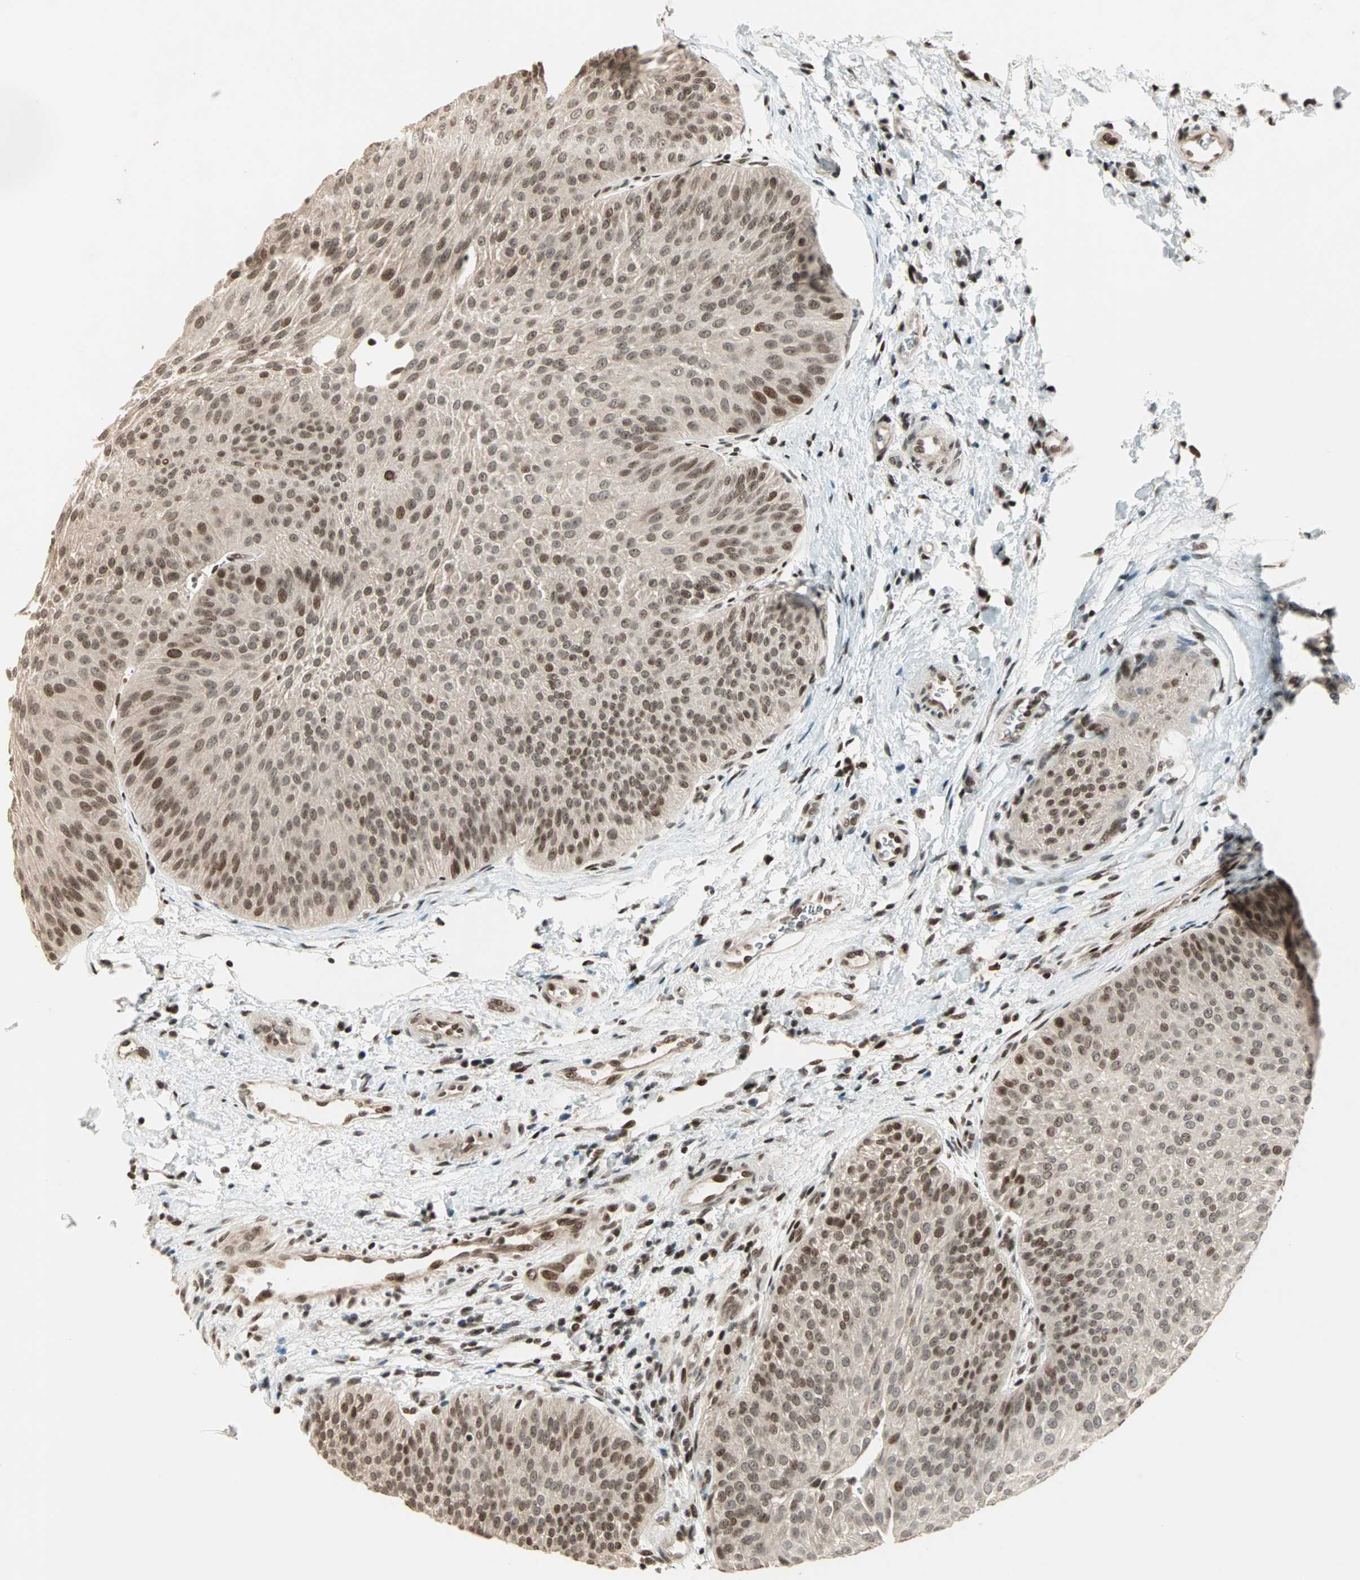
{"staining": {"intensity": "moderate", "quantity": ">75%", "location": "nuclear"}, "tissue": "urothelial cancer", "cell_type": "Tumor cells", "image_type": "cancer", "snomed": [{"axis": "morphology", "description": "Urothelial carcinoma, Low grade"}, {"axis": "topography", "description": "Urinary bladder"}], "caption": "The photomicrograph shows immunohistochemical staining of urothelial cancer. There is moderate nuclear expression is seen in about >75% of tumor cells.", "gene": "MDC1", "patient": {"sex": "female", "age": 60}}